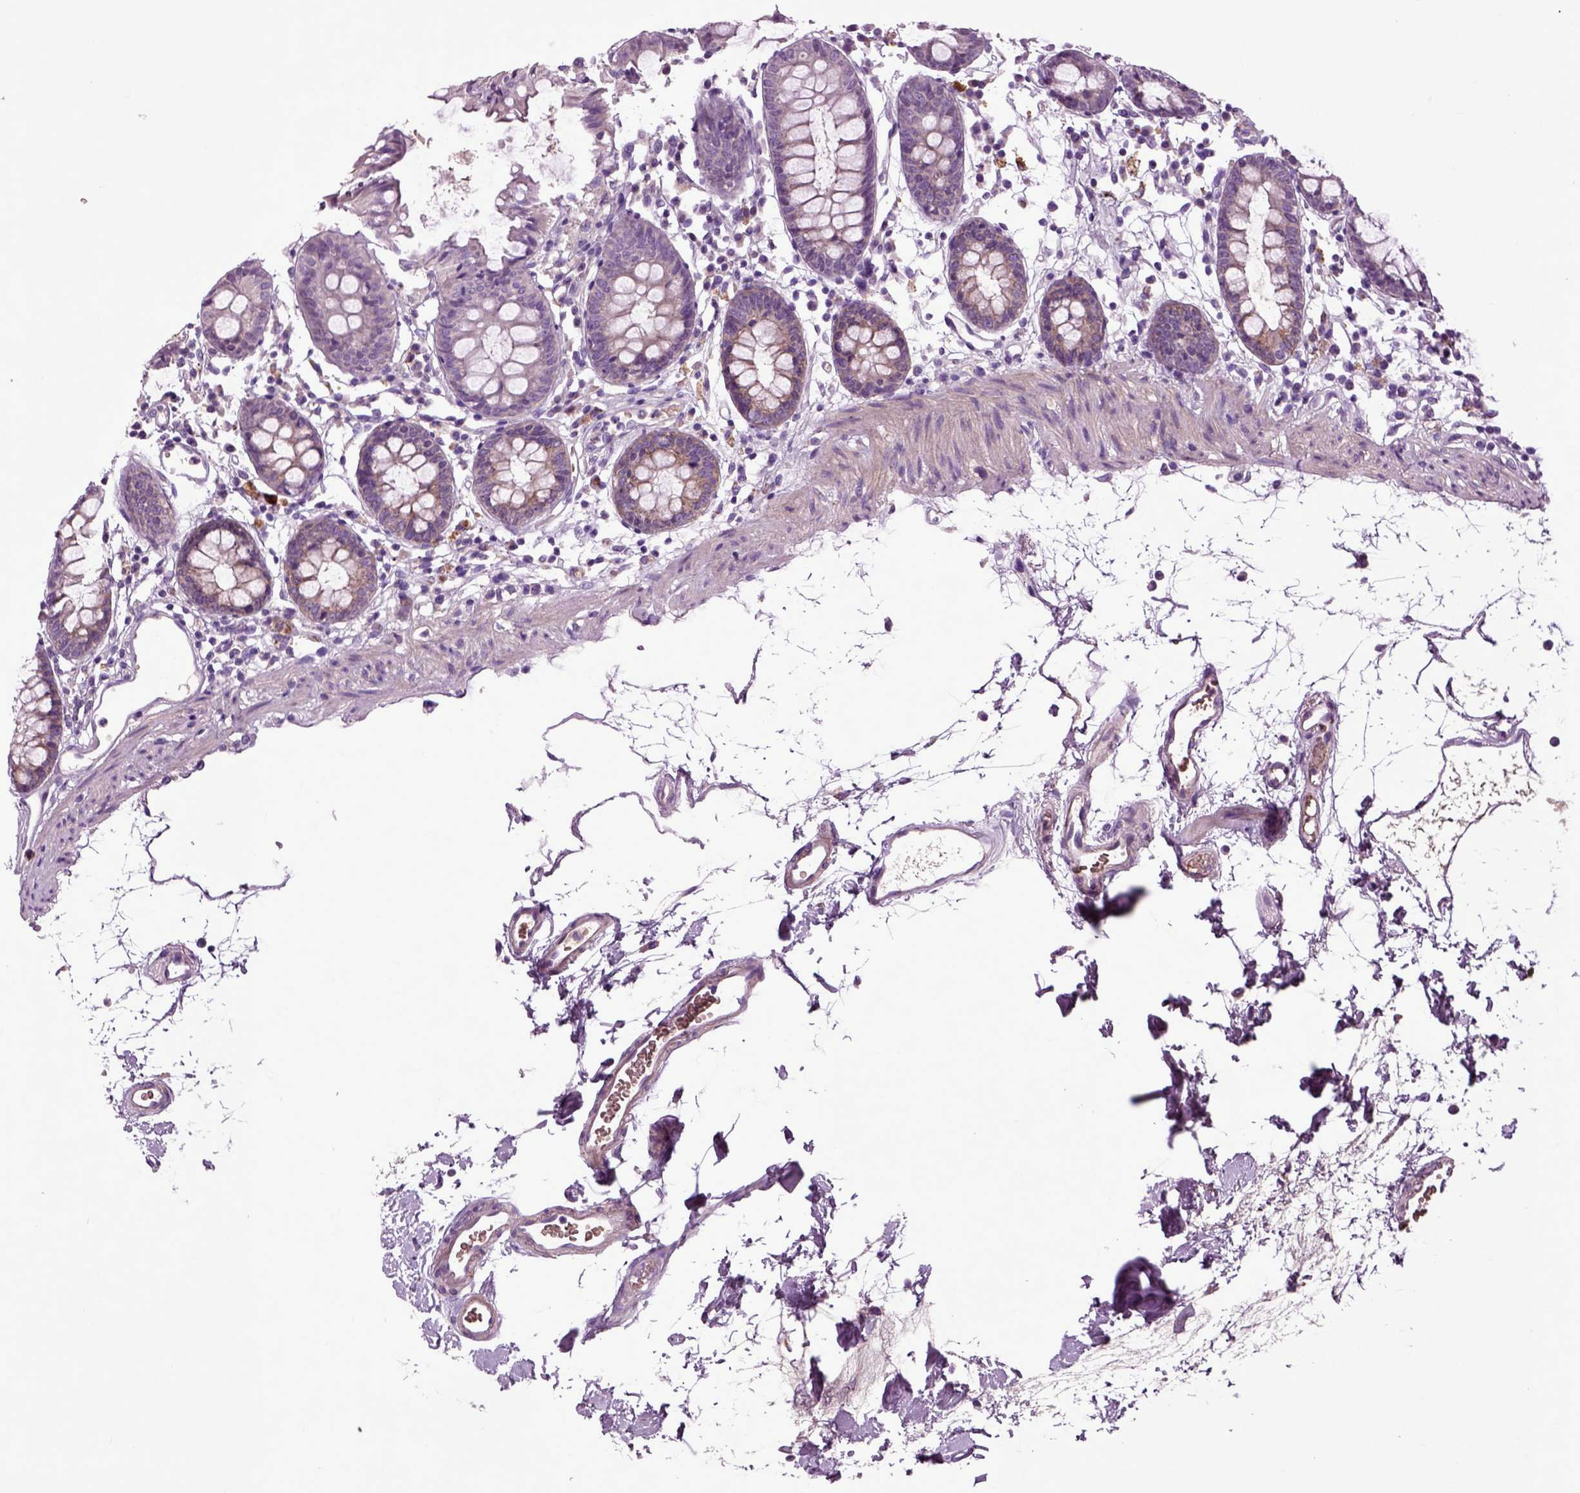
{"staining": {"intensity": "moderate", "quantity": "<25%", "location": "cytoplasmic/membranous"}, "tissue": "colon", "cell_type": "Endothelial cells", "image_type": "normal", "snomed": [{"axis": "morphology", "description": "Normal tissue, NOS"}, {"axis": "topography", "description": "Colon"}], "caption": "Immunohistochemical staining of unremarkable human colon reveals <25% levels of moderate cytoplasmic/membranous protein expression in approximately <25% of endothelial cells. (Stains: DAB in brown, nuclei in blue, Microscopy: brightfield microscopy at high magnification).", "gene": "SPON1", "patient": {"sex": "female", "age": 84}}